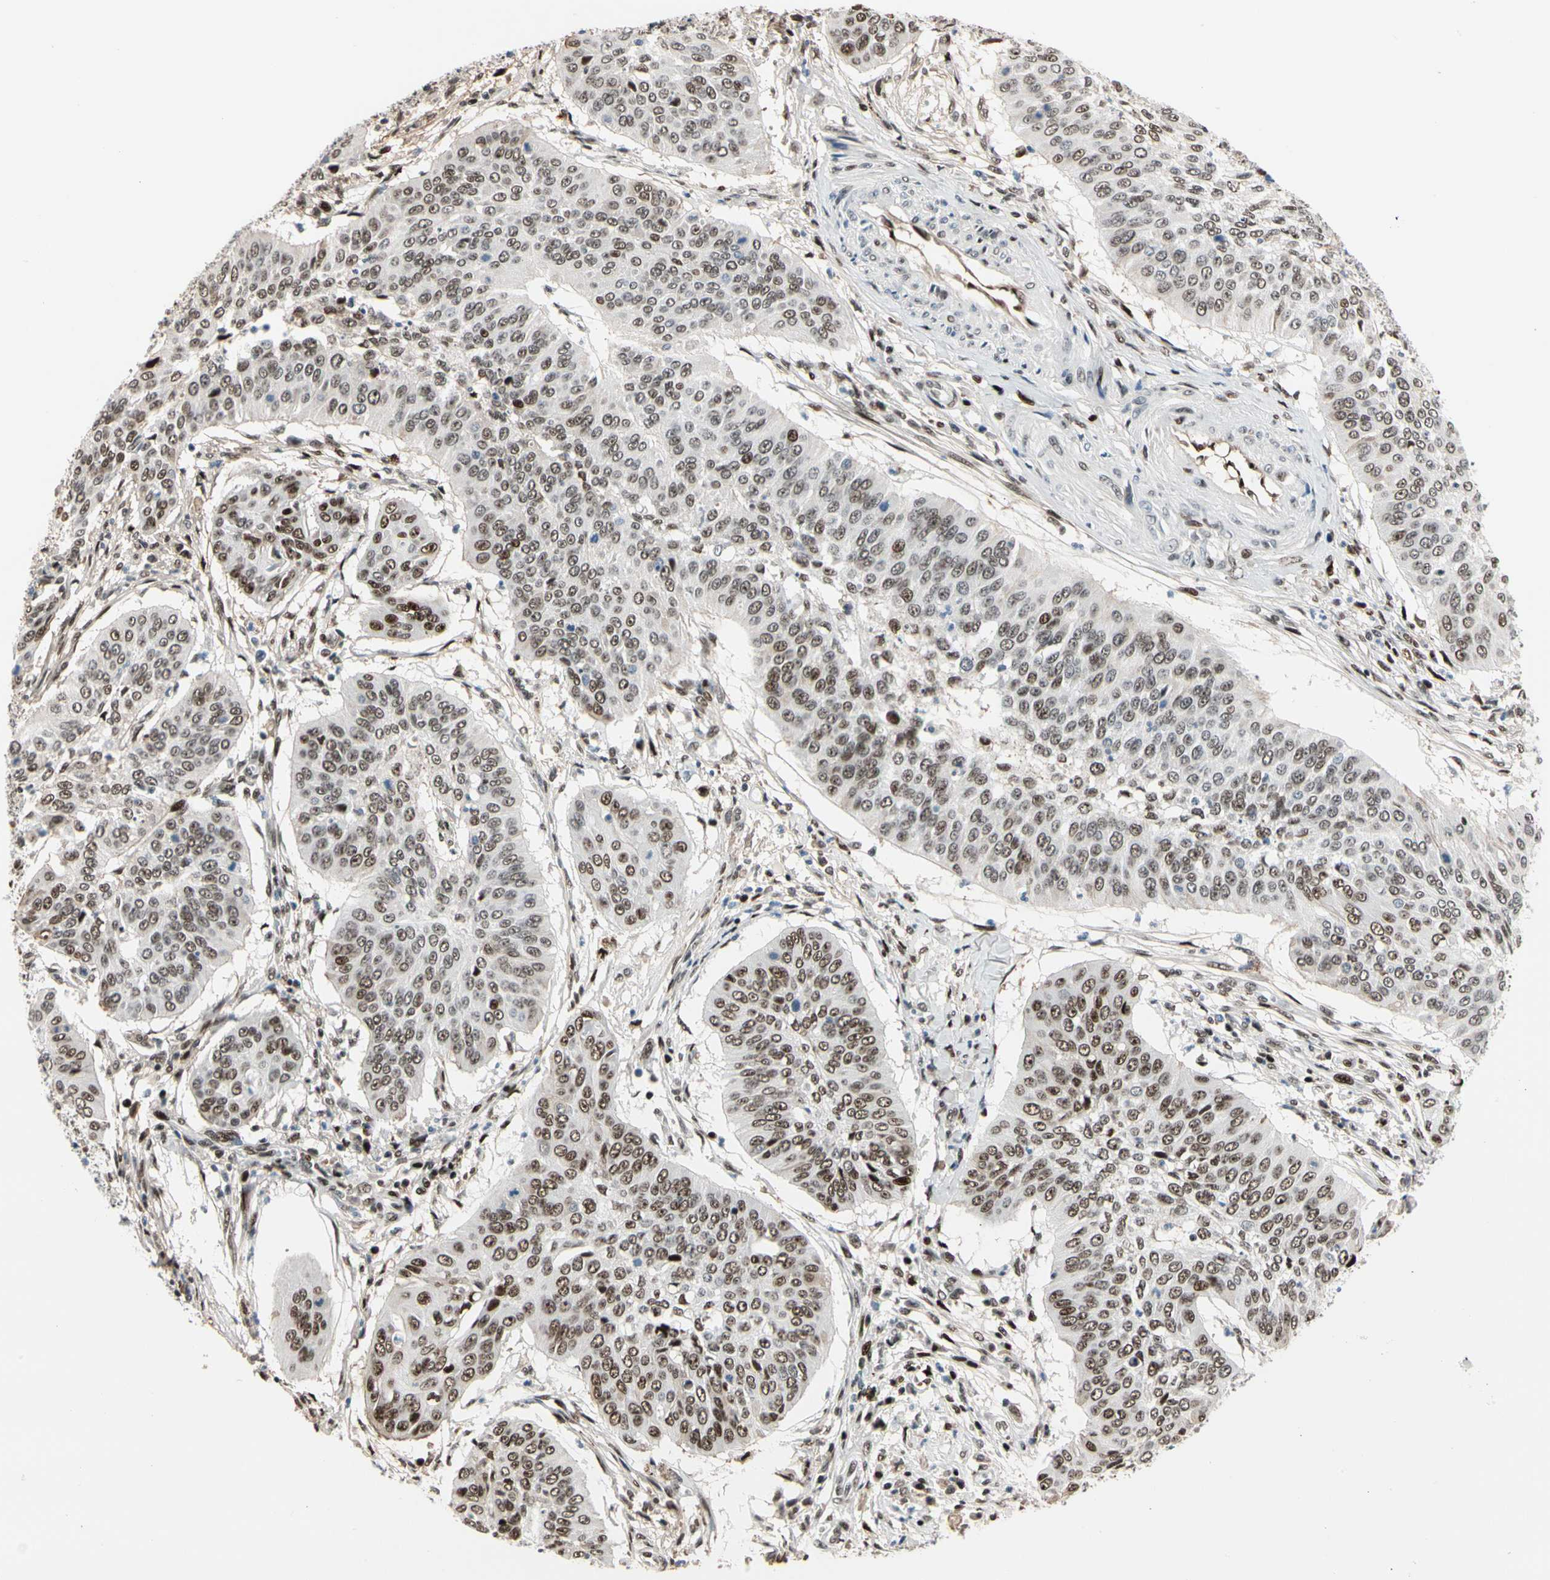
{"staining": {"intensity": "moderate", "quantity": "25%-75%", "location": "nuclear"}, "tissue": "cervical cancer", "cell_type": "Tumor cells", "image_type": "cancer", "snomed": [{"axis": "morphology", "description": "Normal tissue, NOS"}, {"axis": "morphology", "description": "Squamous cell carcinoma, NOS"}, {"axis": "topography", "description": "Cervix"}], "caption": "This is a micrograph of immunohistochemistry staining of squamous cell carcinoma (cervical), which shows moderate positivity in the nuclear of tumor cells.", "gene": "FOXO3", "patient": {"sex": "female", "age": 39}}